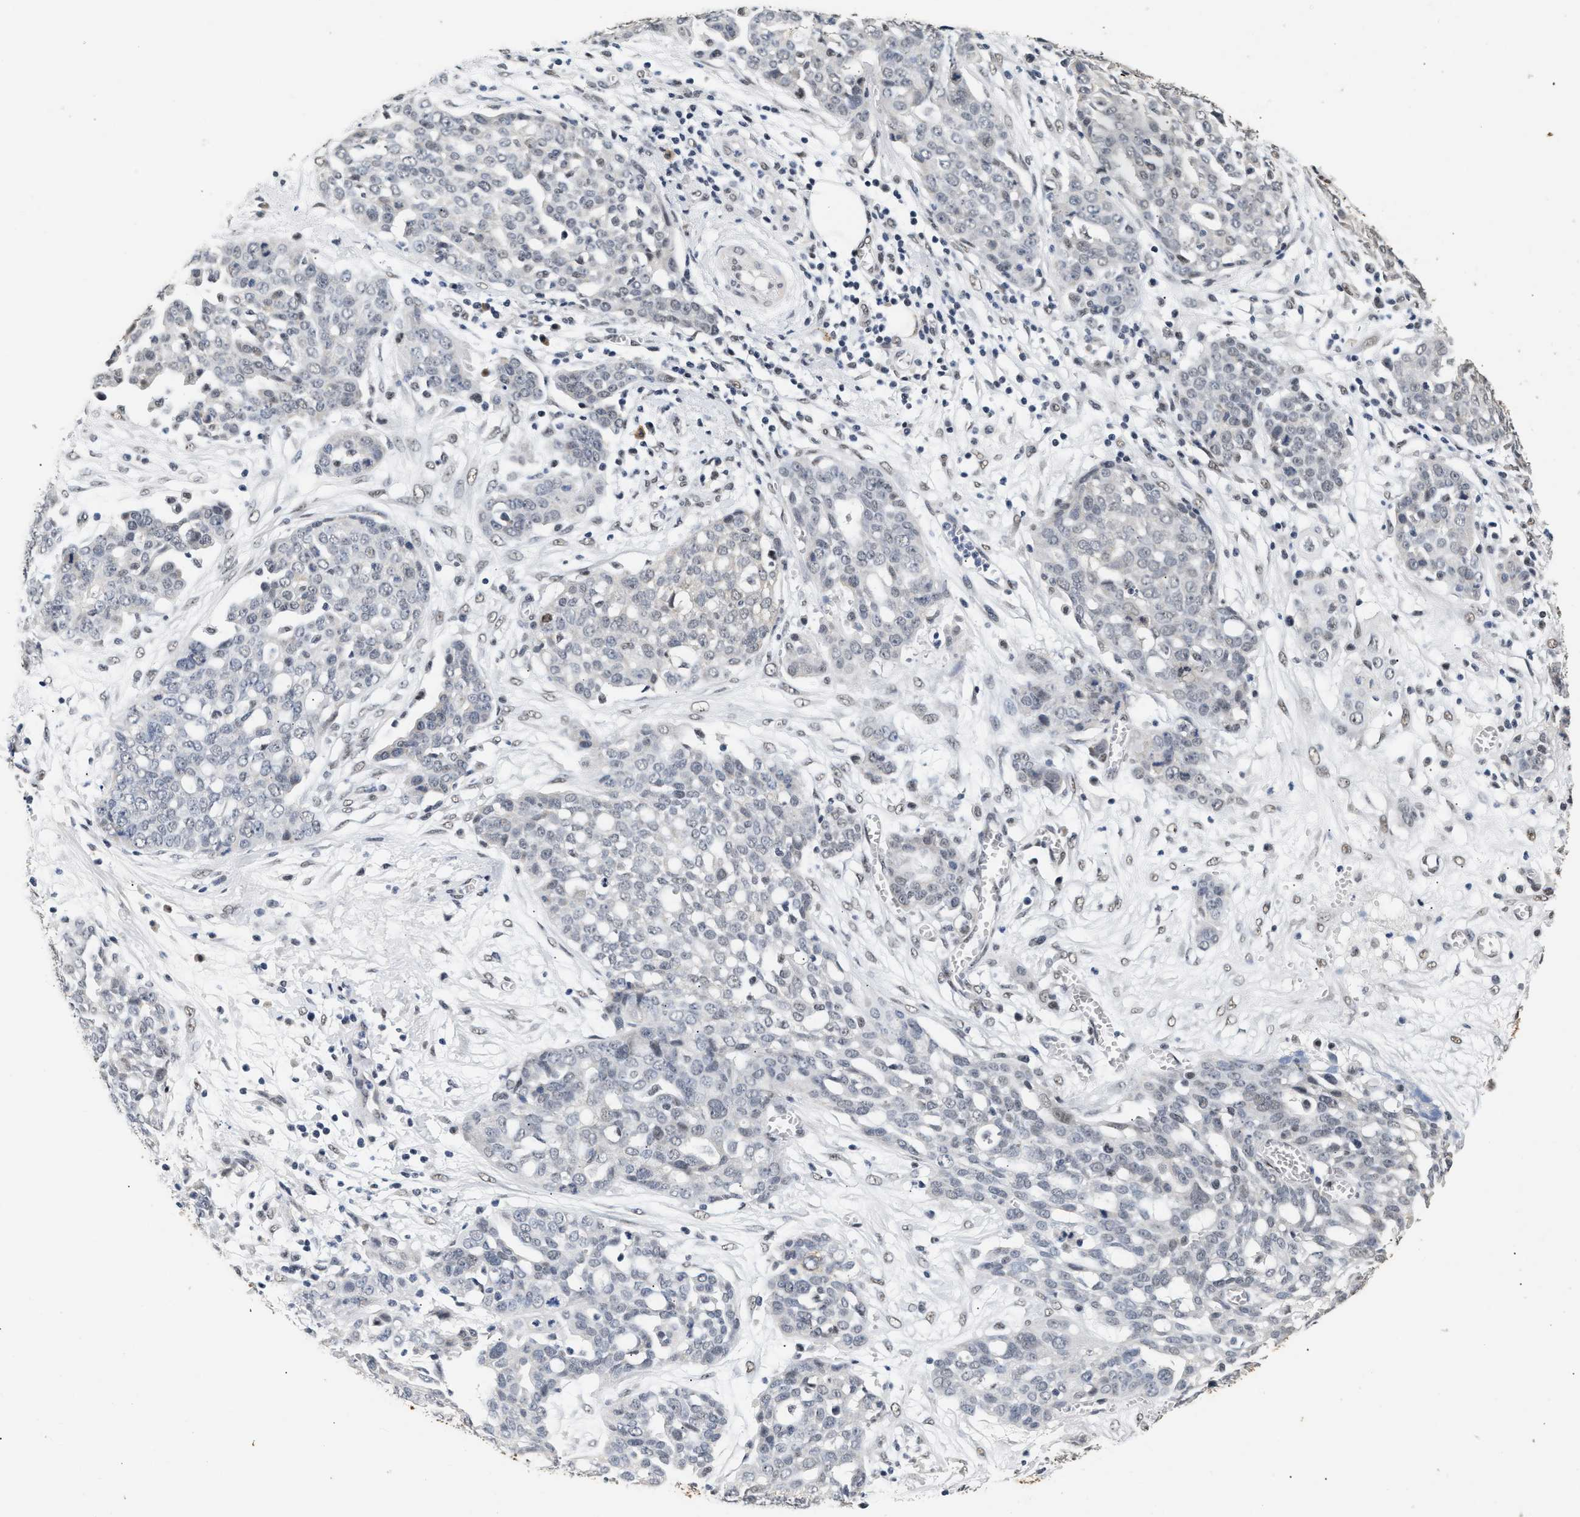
{"staining": {"intensity": "negative", "quantity": "none", "location": "none"}, "tissue": "ovarian cancer", "cell_type": "Tumor cells", "image_type": "cancer", "snomed": [{"axis": "morphology", "description": "Cystadenocarcinoma, serous, NOS"}, {"axis": "topography", "description": "Soft tissue"}, {"axis": "topography", "description": "Ovary"}], "caption": "Immunohistochemistry (IHC) histopathology image of neoplastic tissue: human ovarian cancer (serous cystadenocarcinoma) stained with DAB demonstrates no significant protein expression in tumor cells. (Brightfield microscopy of DAB (3,3'-diaminobenzidine) IHC at high magnification).", "gene": "THOC1", "patient": {"sex": "female", "age": 57}}